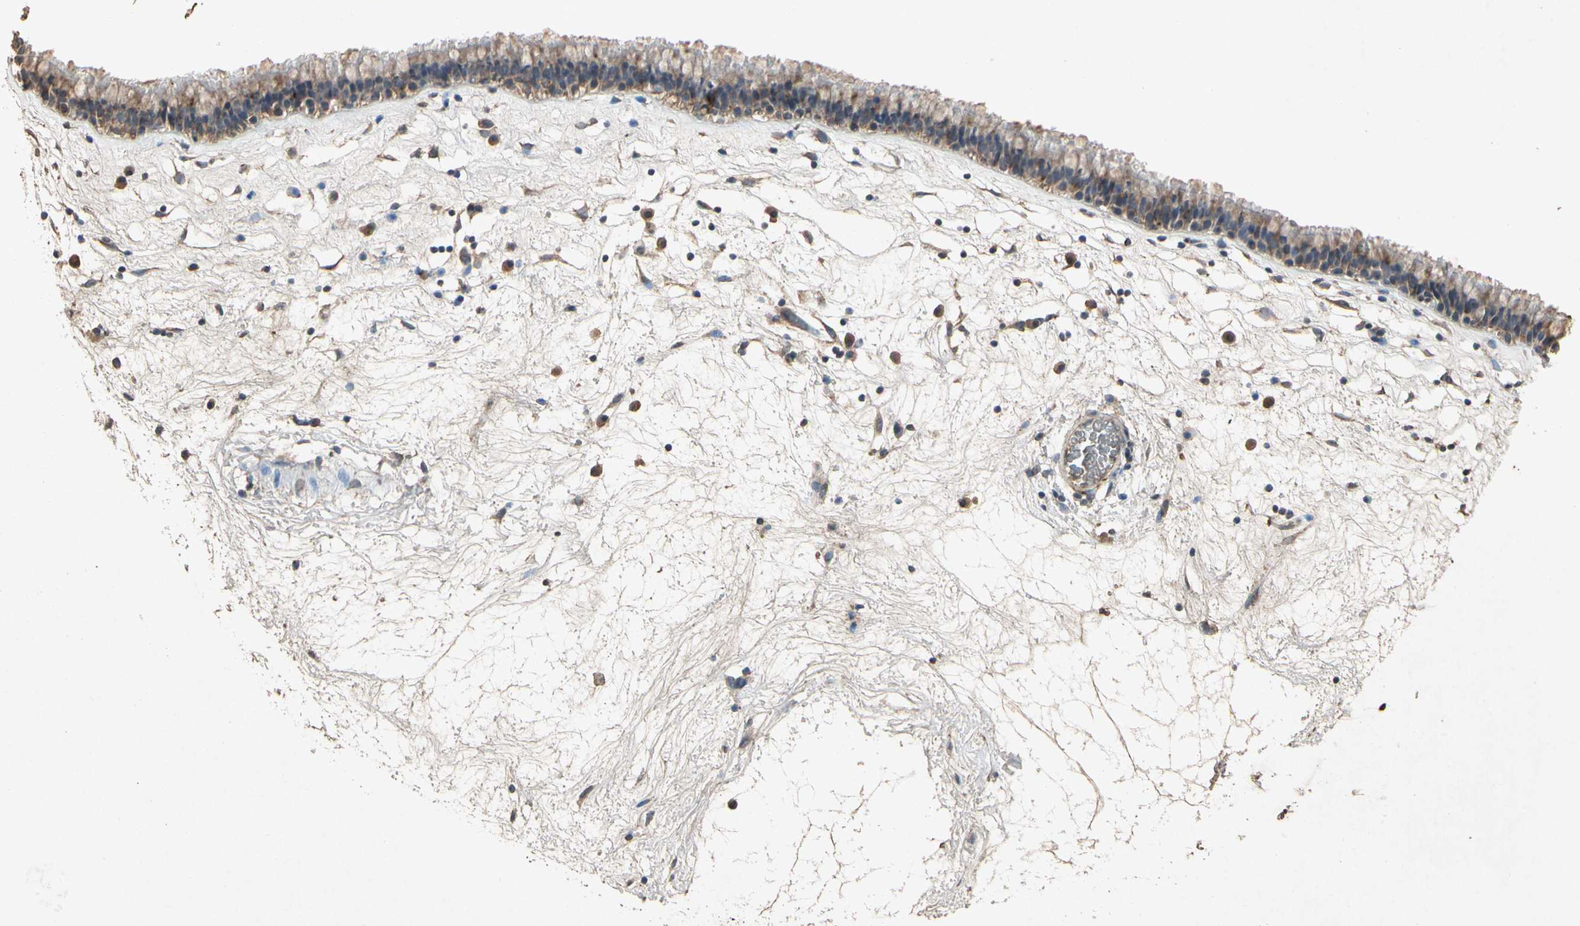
{"staining": {"intensity": "weak", "quantity": ">75%", "location": "cytoplasmic/membranous"}, "tissue": "nasopharynx", "cell_type": "Respiratory epithelial cells", "image_type": "normal", "snomed": [{"axis": "morphology", "description": "Normal tissue, NOS"}, {"axis": "morphology", "description": "Inflammation, NOS"}, {"axis": "topography", "description": "Nasopharynx"}], "caption": "Brown immunohistochemical staining in normal nasopharynx shows weak cytoplasmic/membranous positivity in approximately >75% of respiratory epithelial cells. (Stains: DAB in brown, nuclei in blue, Microscopy: brightfield microscopy at high magnification).", "gene": "MSRB1", "patient": {"sex": "male", "age": 48}}